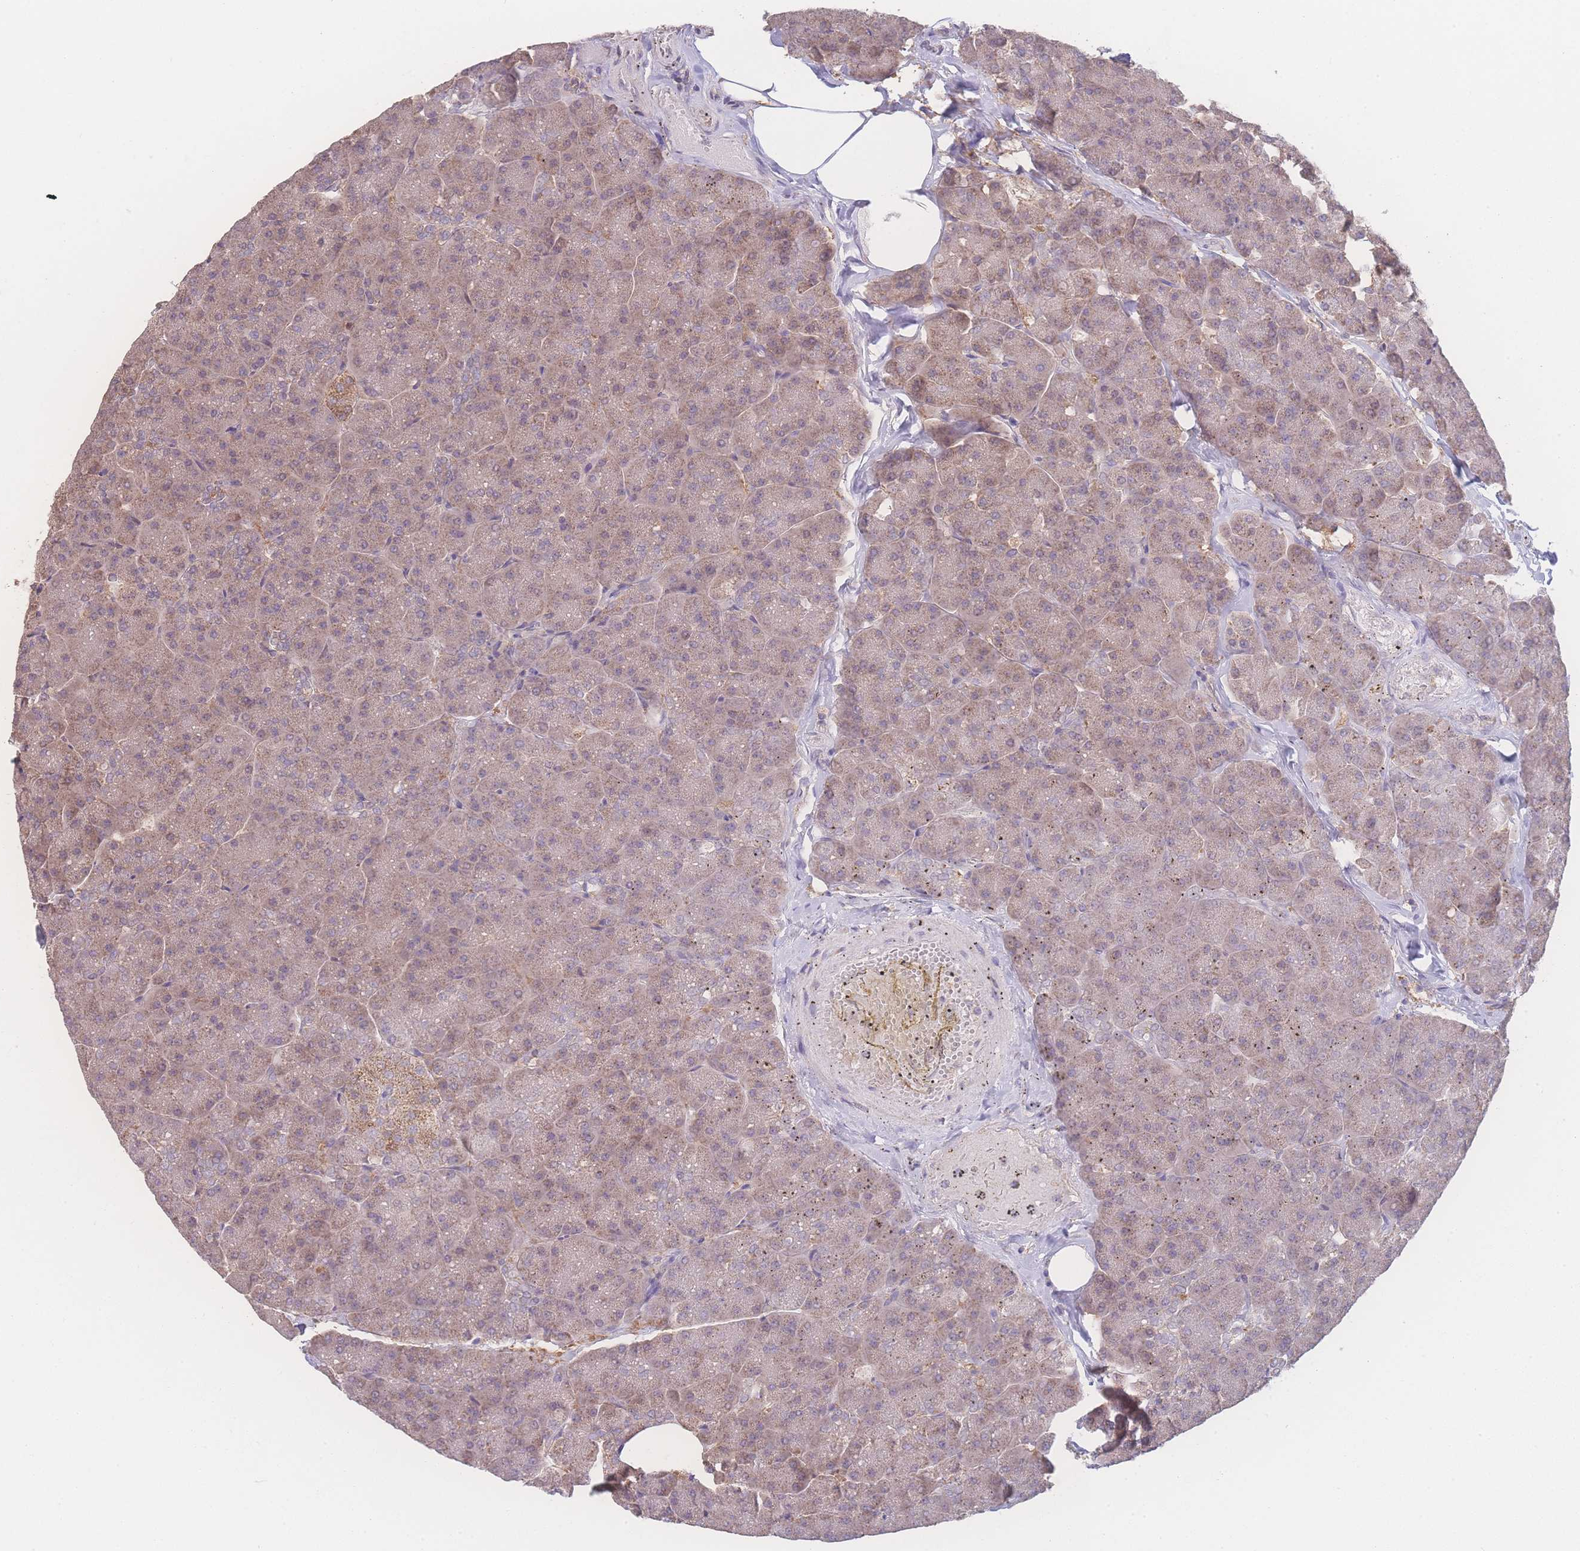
{"staining": {"intensity": "weak", "quantity": ">75%", "location": "cytoplasmic/membranous"}, "tissue": "pancreas", "cell_type": "Exocrine glandular cells", "image_type": "normal", "snomed": [{"axis": "morphology", "description": "Normal tissue, NOS"}, {"axis": "topography", "description": "Pancreas"}, {"axis": "topography", "description": "Peripheral nerve tissue"}], "caption": "Pancreas stained with a brown dye demonstrates weak cytoplasmic/membranous positive staining in about >75% of exocrine glandular cells.", "gene": "GIPR", "patient": {"sex": "male", "age": 54}}